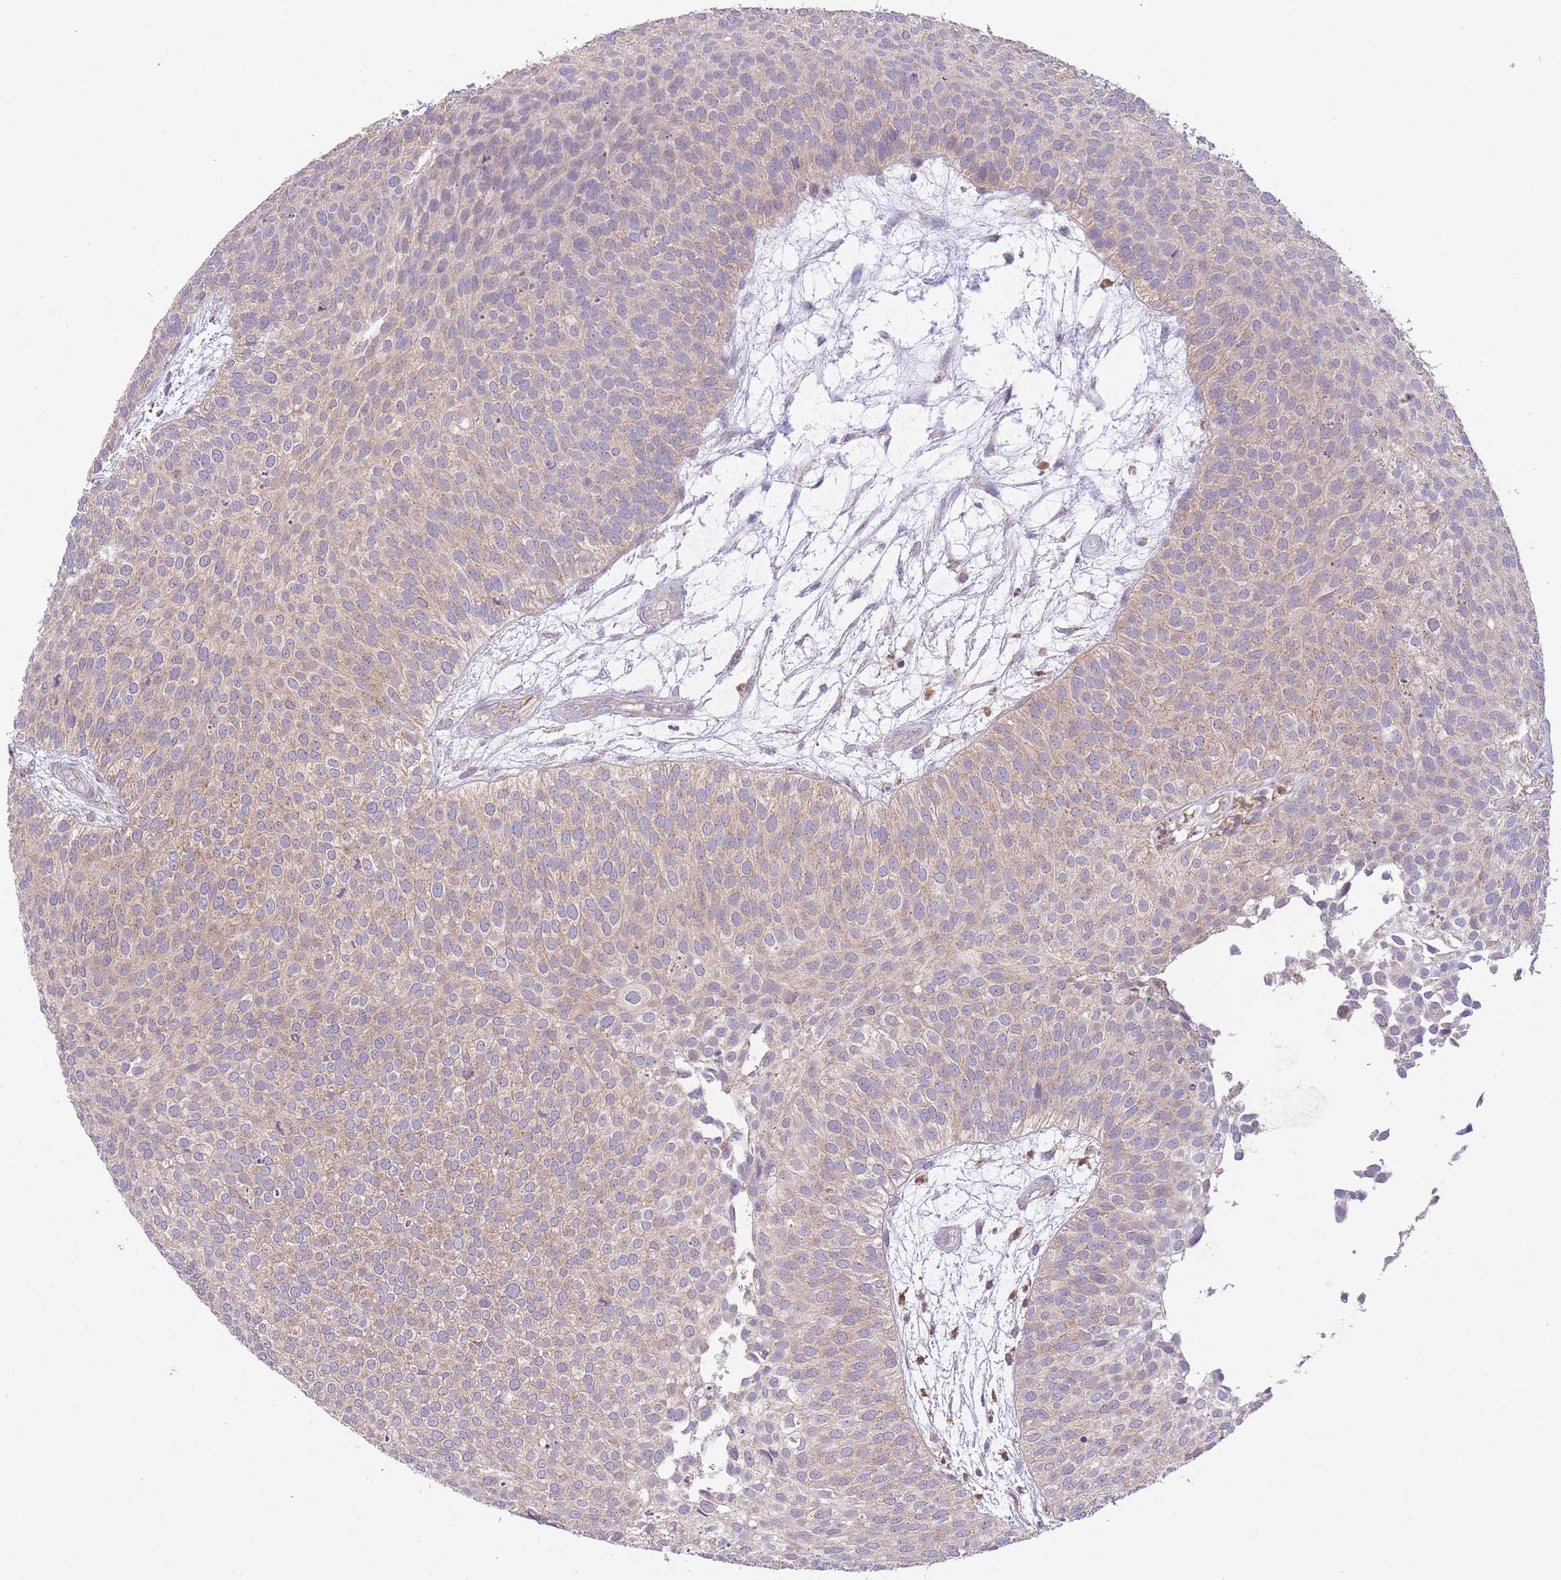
{"staining": {"intensity": "weak", "quantity": ">75%", "location": "cytoplasmic/membranous"}, "tissue": "urothelial cancer", "cell_type": "Tumor cells", "image_type": "cancer", "snomed": [{"axis": "morphology", "description": "Urothelial carcinoma, Low grade"}, {"axis": "topography", "description": "Urinary bladder"}], "caption": "There is low levels of weak cytoplasmic/membranous staining in tumor cells of low-grade urothelial carcinoma, as demonstrated by immunohistochemical staining (brown color).", "gene": "PREP", "patient": {"sex": "male", "age": 84}}